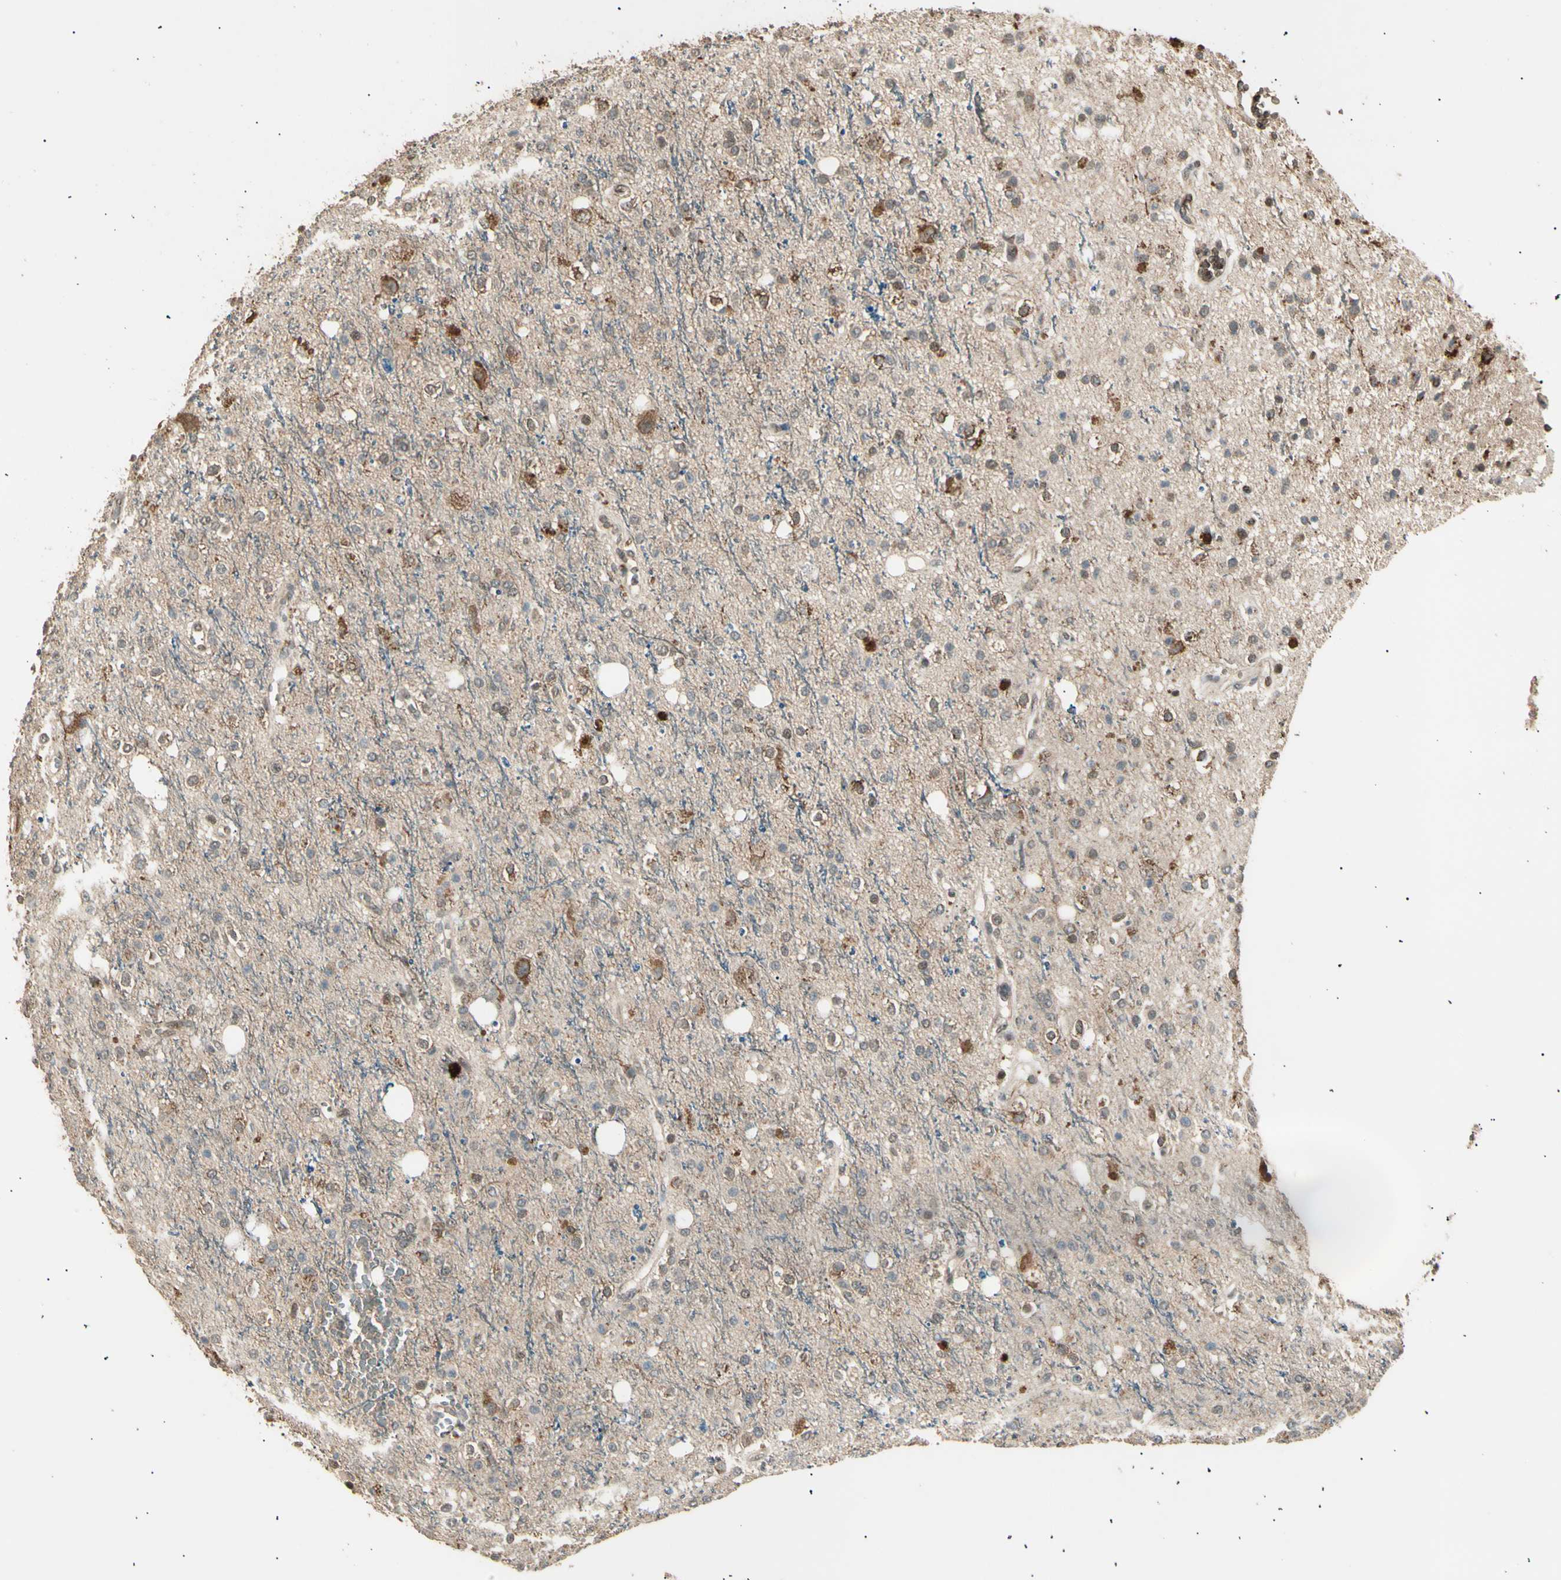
{"staining": {"intensity": "moderate", "quantity": "<25%", "location": "cytoplasmic/membranous,nuclear"}, "tissue": "glioma", "cell_type": "Tumor cells", "image_type": "cancer", "snomed": [{"axis": "morphology", "description": "Glioma, malignant, High grade"}, {"axis": "topography", "description": "Brain"}], "caption": "Immunohistochemical staining of malignant glioma (high-grade) demonstrates low levels of moderate cytoplasmic/membranous and nuclear protein staining in about <25% of tumor cells.", "gene": "NUAK2", "patient": {"sex": "male", "age": 47}}